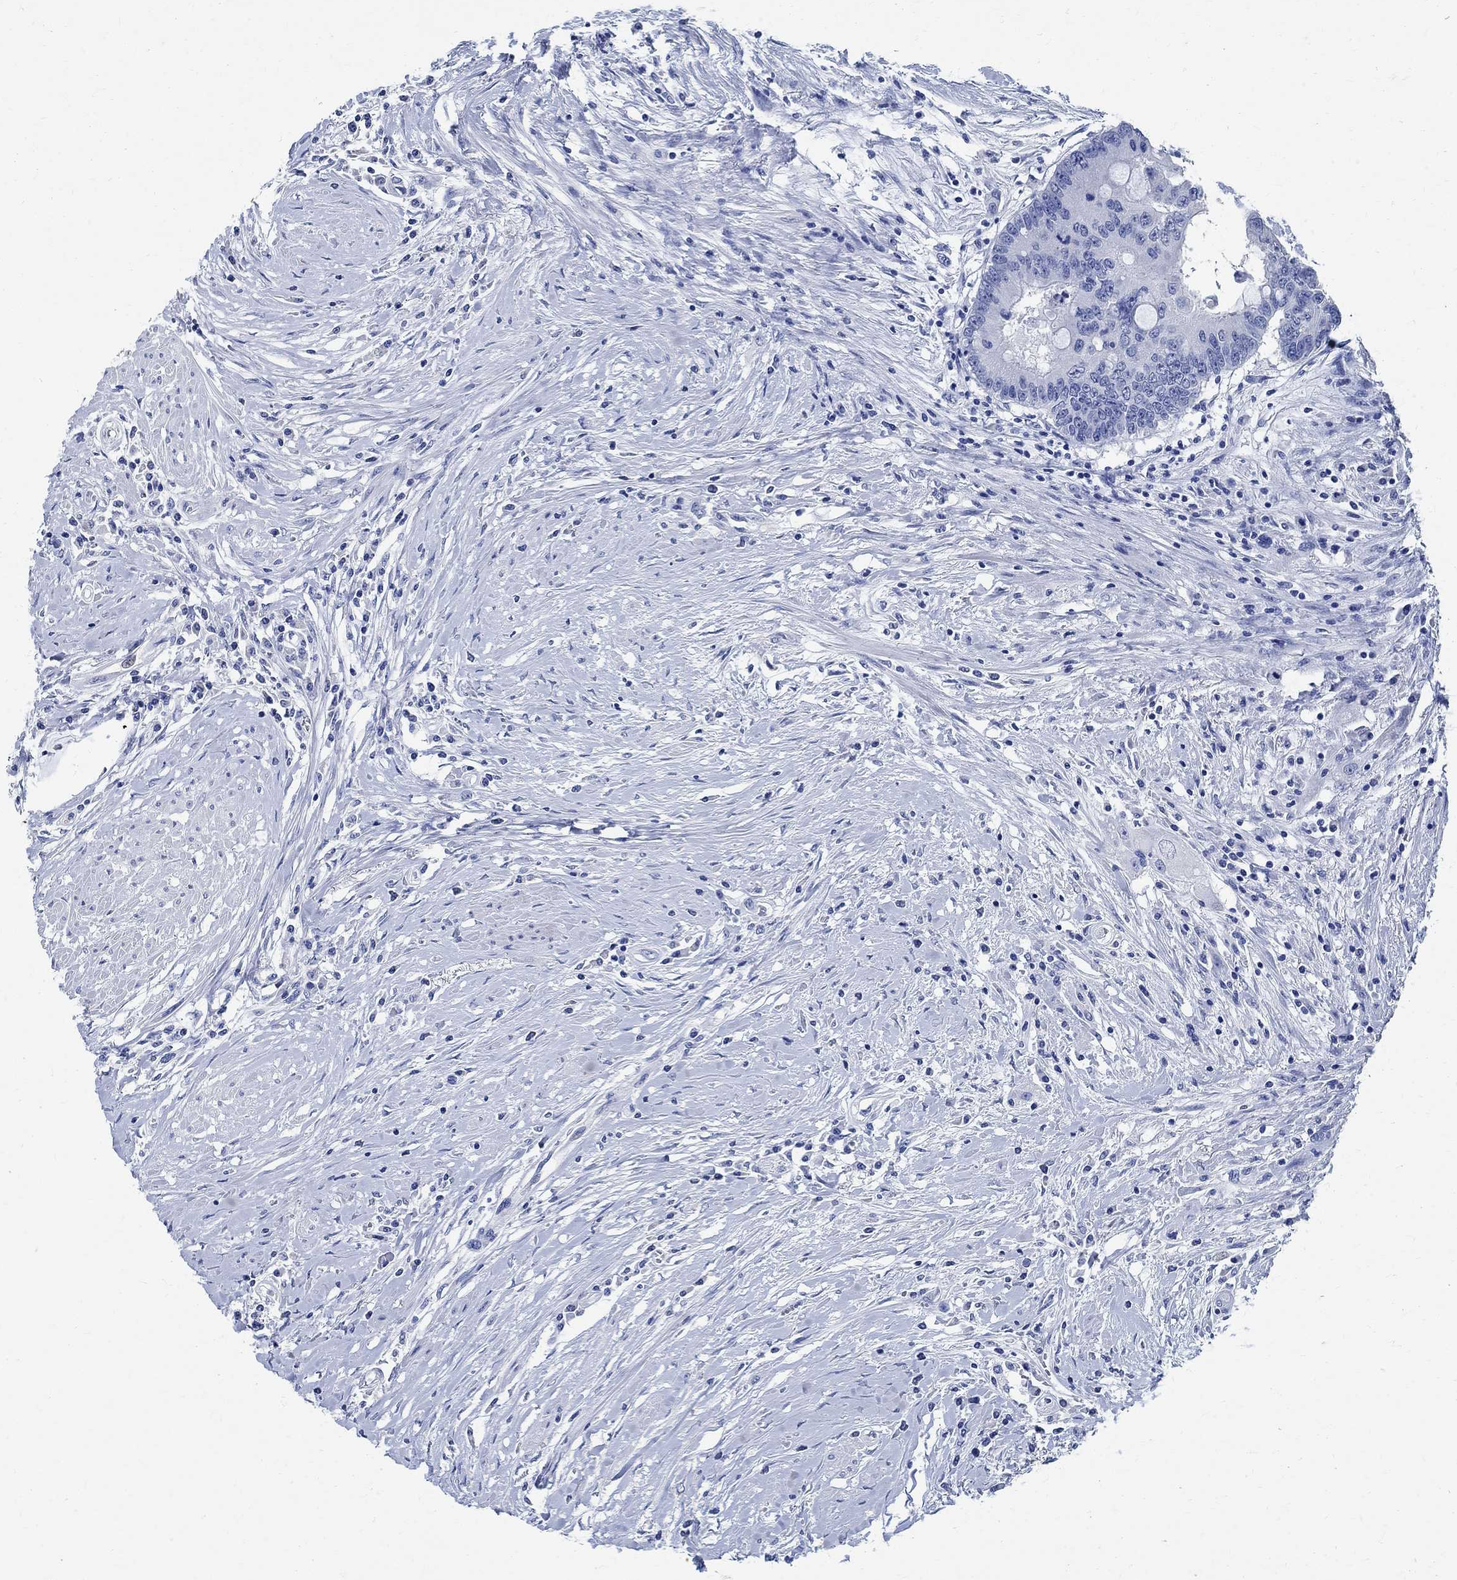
{"staining": {"intensity": "negative", "quantity": "none", "location": "none"}, "tissue": "colorectal cancer", "cell_type": "Tumor cells", "image_type": "cancer", "snomed": [{"axis": "morphology", "description": "Adenocarcinoma, NOS"}, {"axis": "topography", "description": "Rectum"}], "caption": "Colorectal cancer (adenocarcinoma) was stained to show a protein in brown. There is no significant expression in tumor cells.", "gene": "TMEM221", "patient": {"sex": "male", "age": 59}}